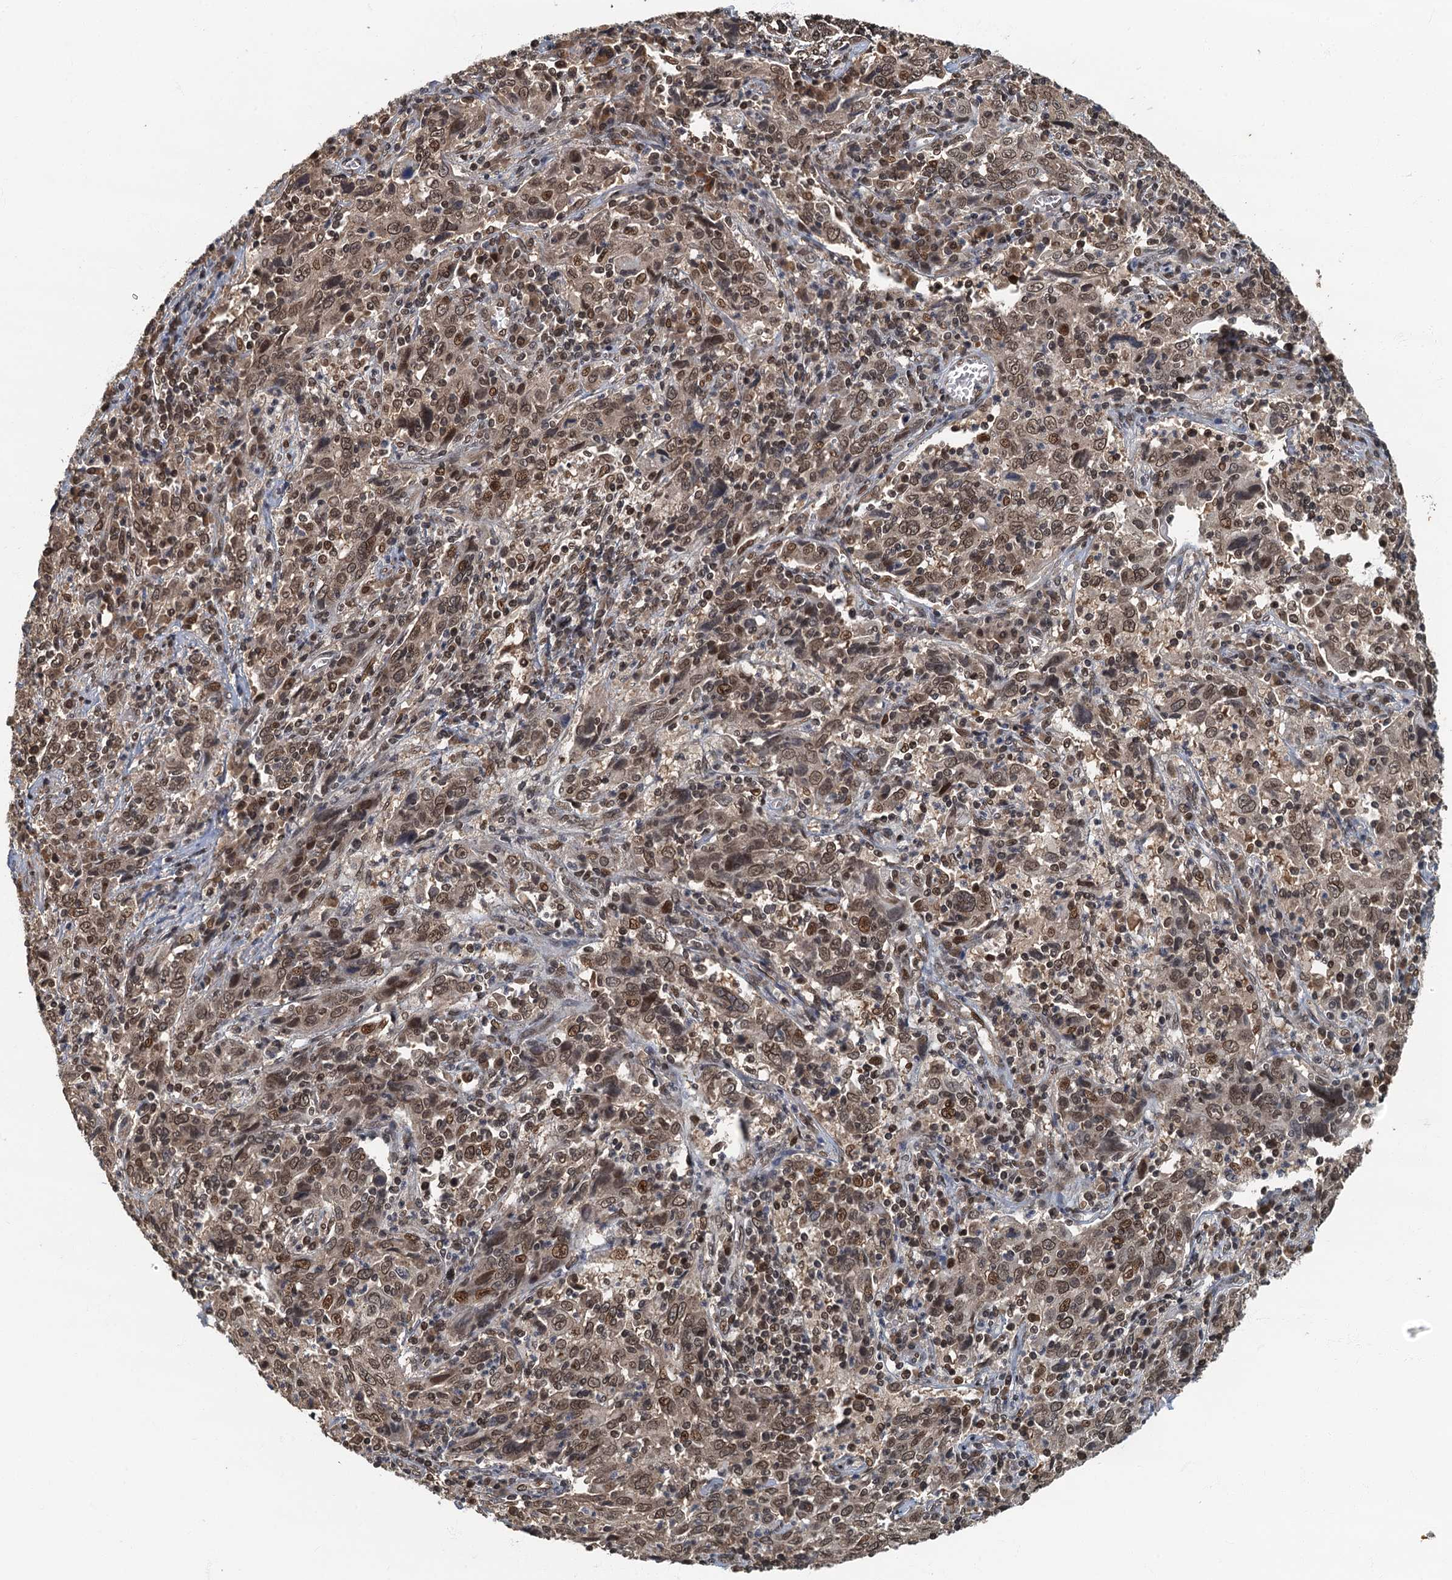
{"staining": {"intensity": "moderate", "quantity": ">75%", "location": "nuclear"}, "tissue": "cervical cancer", "cell_type": "Tumor cells", "image_type": "cancer", "snomed": [{"axis": "morphology", "description": "Squamous cell carcinoma, NOS"}, {"axis": "topography", "description": "Cervix"}], "caption": "Squamous cell carcinoma (cervical) stained with immunohistochemistry exhibits moderate nuclear expression in approximately >75% of tumor cells. The staining is performed using DAB (3,3'-diaminobenzidine) brown chromogen to label protein expression. The nuclei are counter-stained blue using hematoxylin.", "gene": "CKAP2L", "patient": {"sex": "female", "age": 46}}